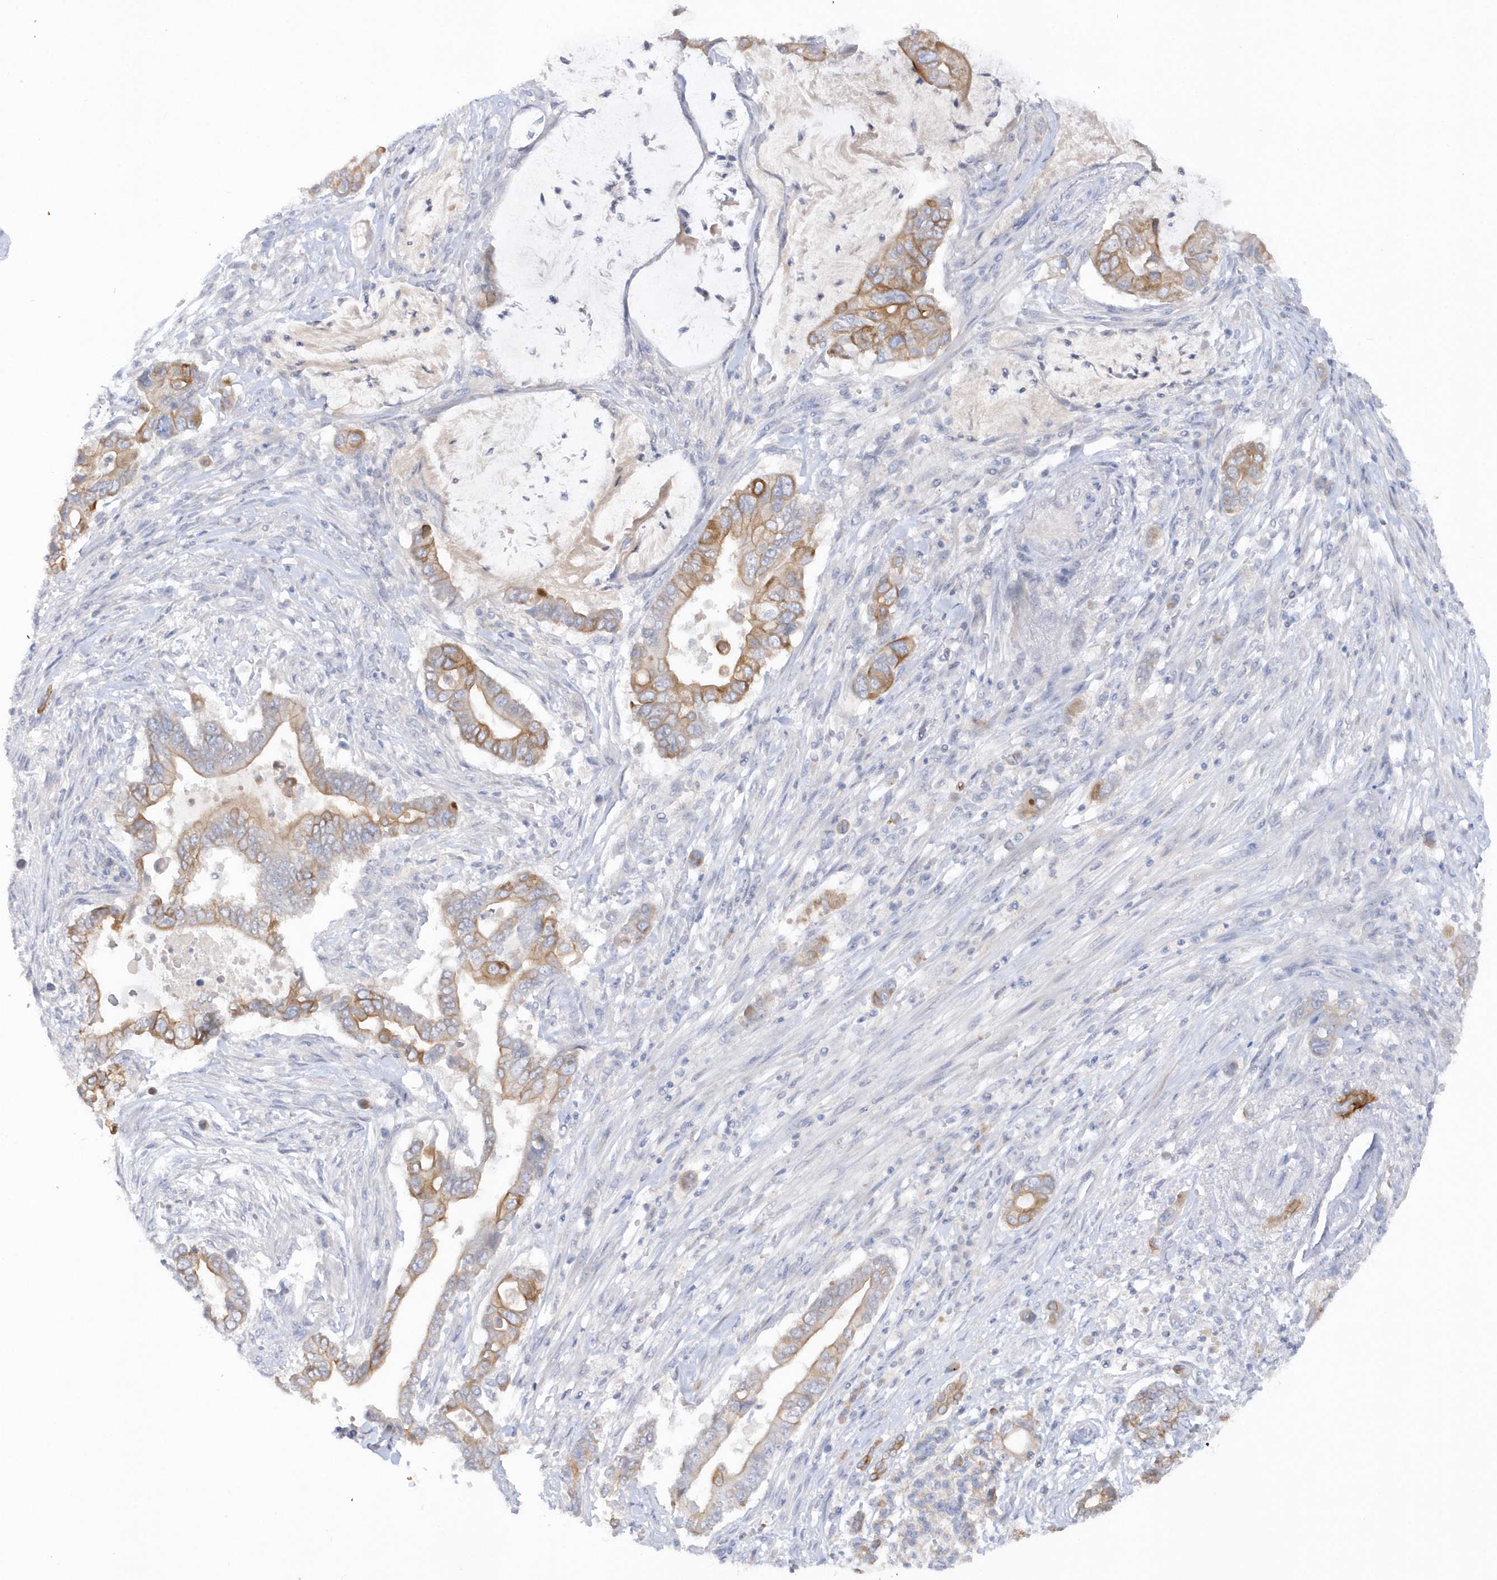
{"staining": {"intensity": "moderate", "quantity": "25%-75%", "location": "cytoplasmic/membranous"}, "tissue": "pancreatic cancer", "cell_type": "Tumor cells", "image_type": "cancer", "snomed": [{"axis": "morphology", "description": "Adenocarcinoma, NOS"}, {"axis": "topography", "description": "Pancreas"}], "caption": "Pancreatic adenocarcinoma stained for a protein shows moderate cytoplasmic/membranous positivity in tumor cells.", "gene": "RPE", "patient": {"sex": "male", "age": 68}}